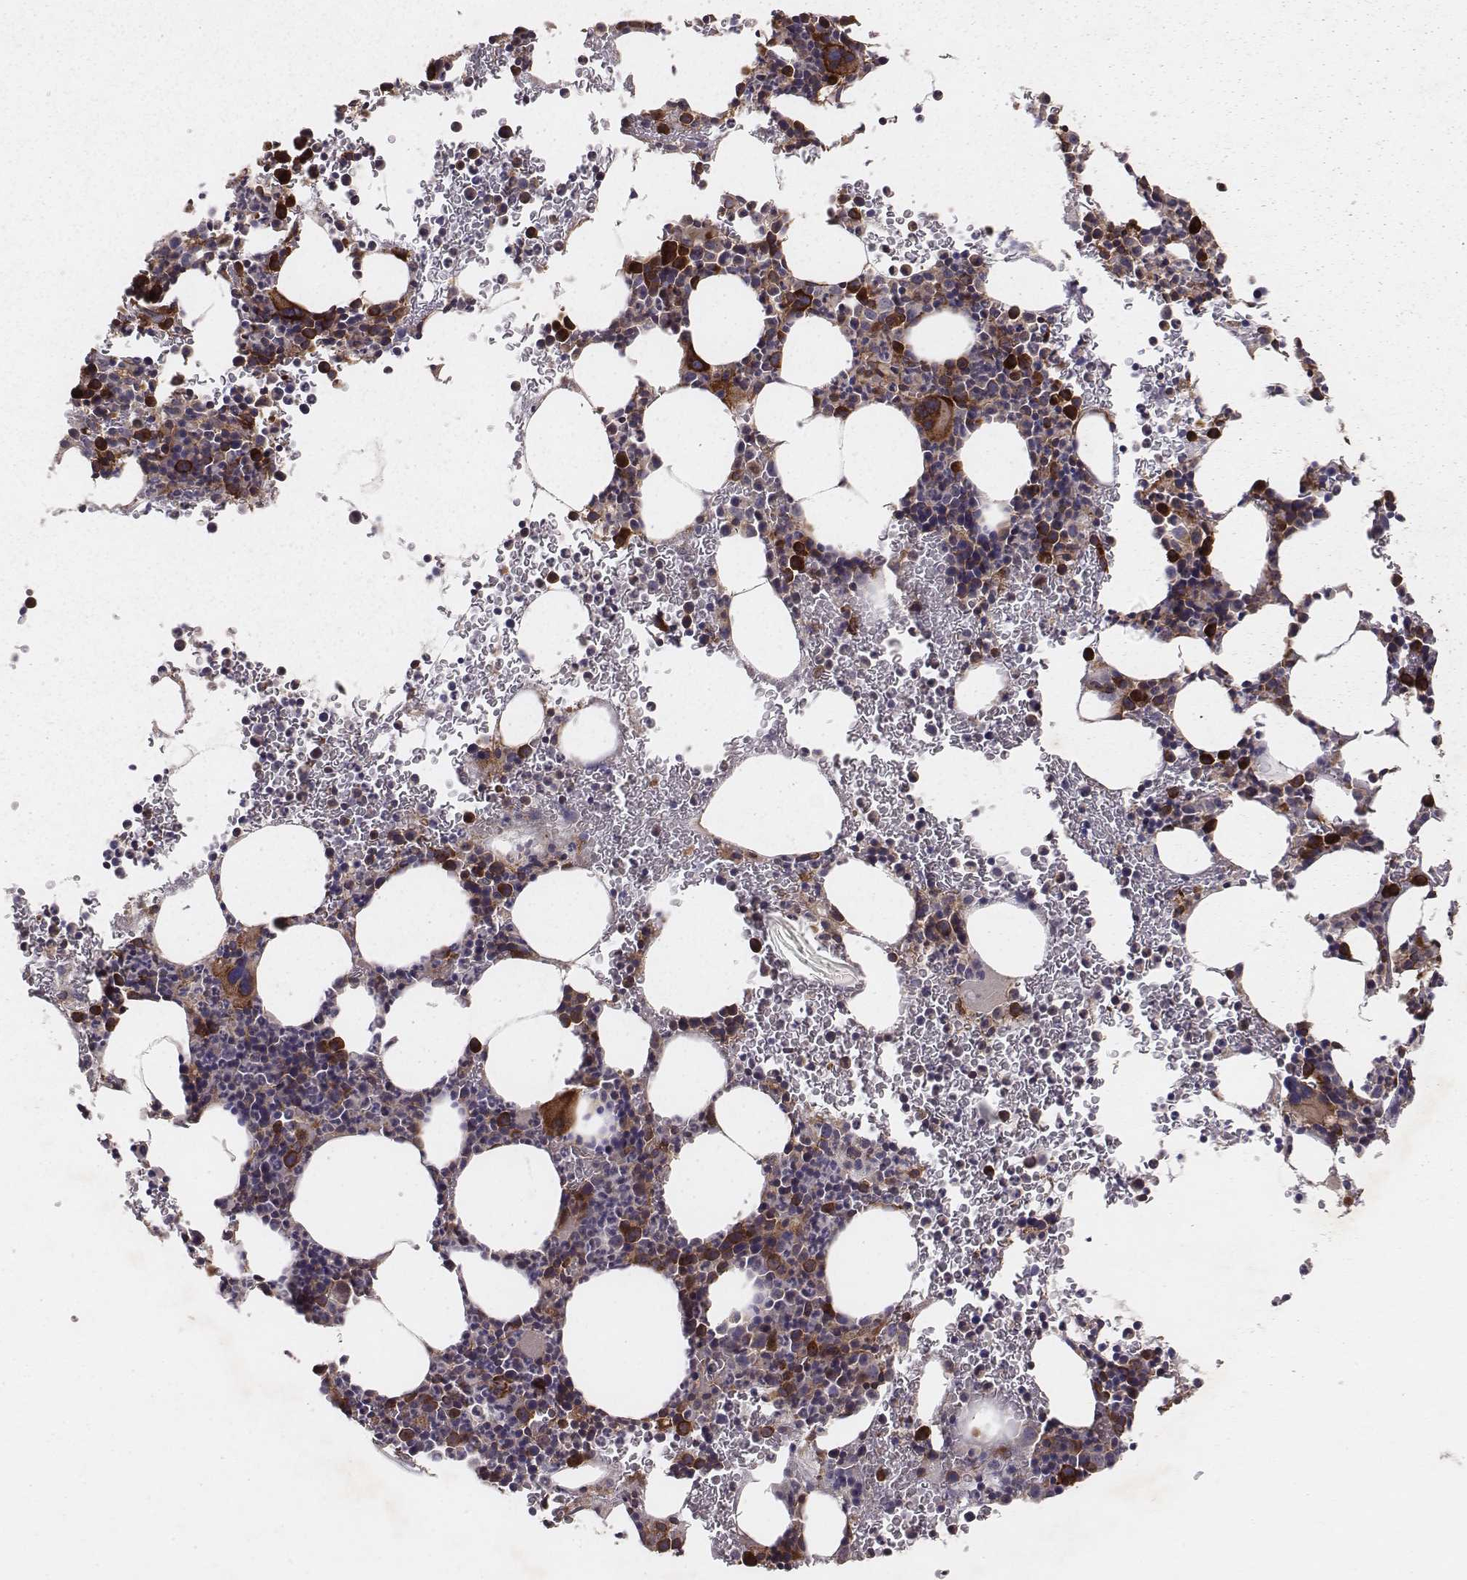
{"staining": {"intensity": "strong", "quantity": "25%-75%", "location": "cytoplasmic/membranous"}, "tissue": "bone marrow", "cell_type": "Hematopoietic cells", "image_type": "normal", "snomed": [{"axis": "morphology", "description": "Normal tissue, NOS"}, {"axis": "topography", "description": "Bone marrow"}], "caption": "DAB (3,3'-diaminobenzidine) immunohistochemical staining of normal human bone marrow demonstrates strong cytoplasmic/membranous protein staining in about 25%-75% of hematopoietic cells. (IHC, brightfield microscopy, high magnification).", "gene": "TXLNA", "patient": {"sex": "male", "age": 81}}